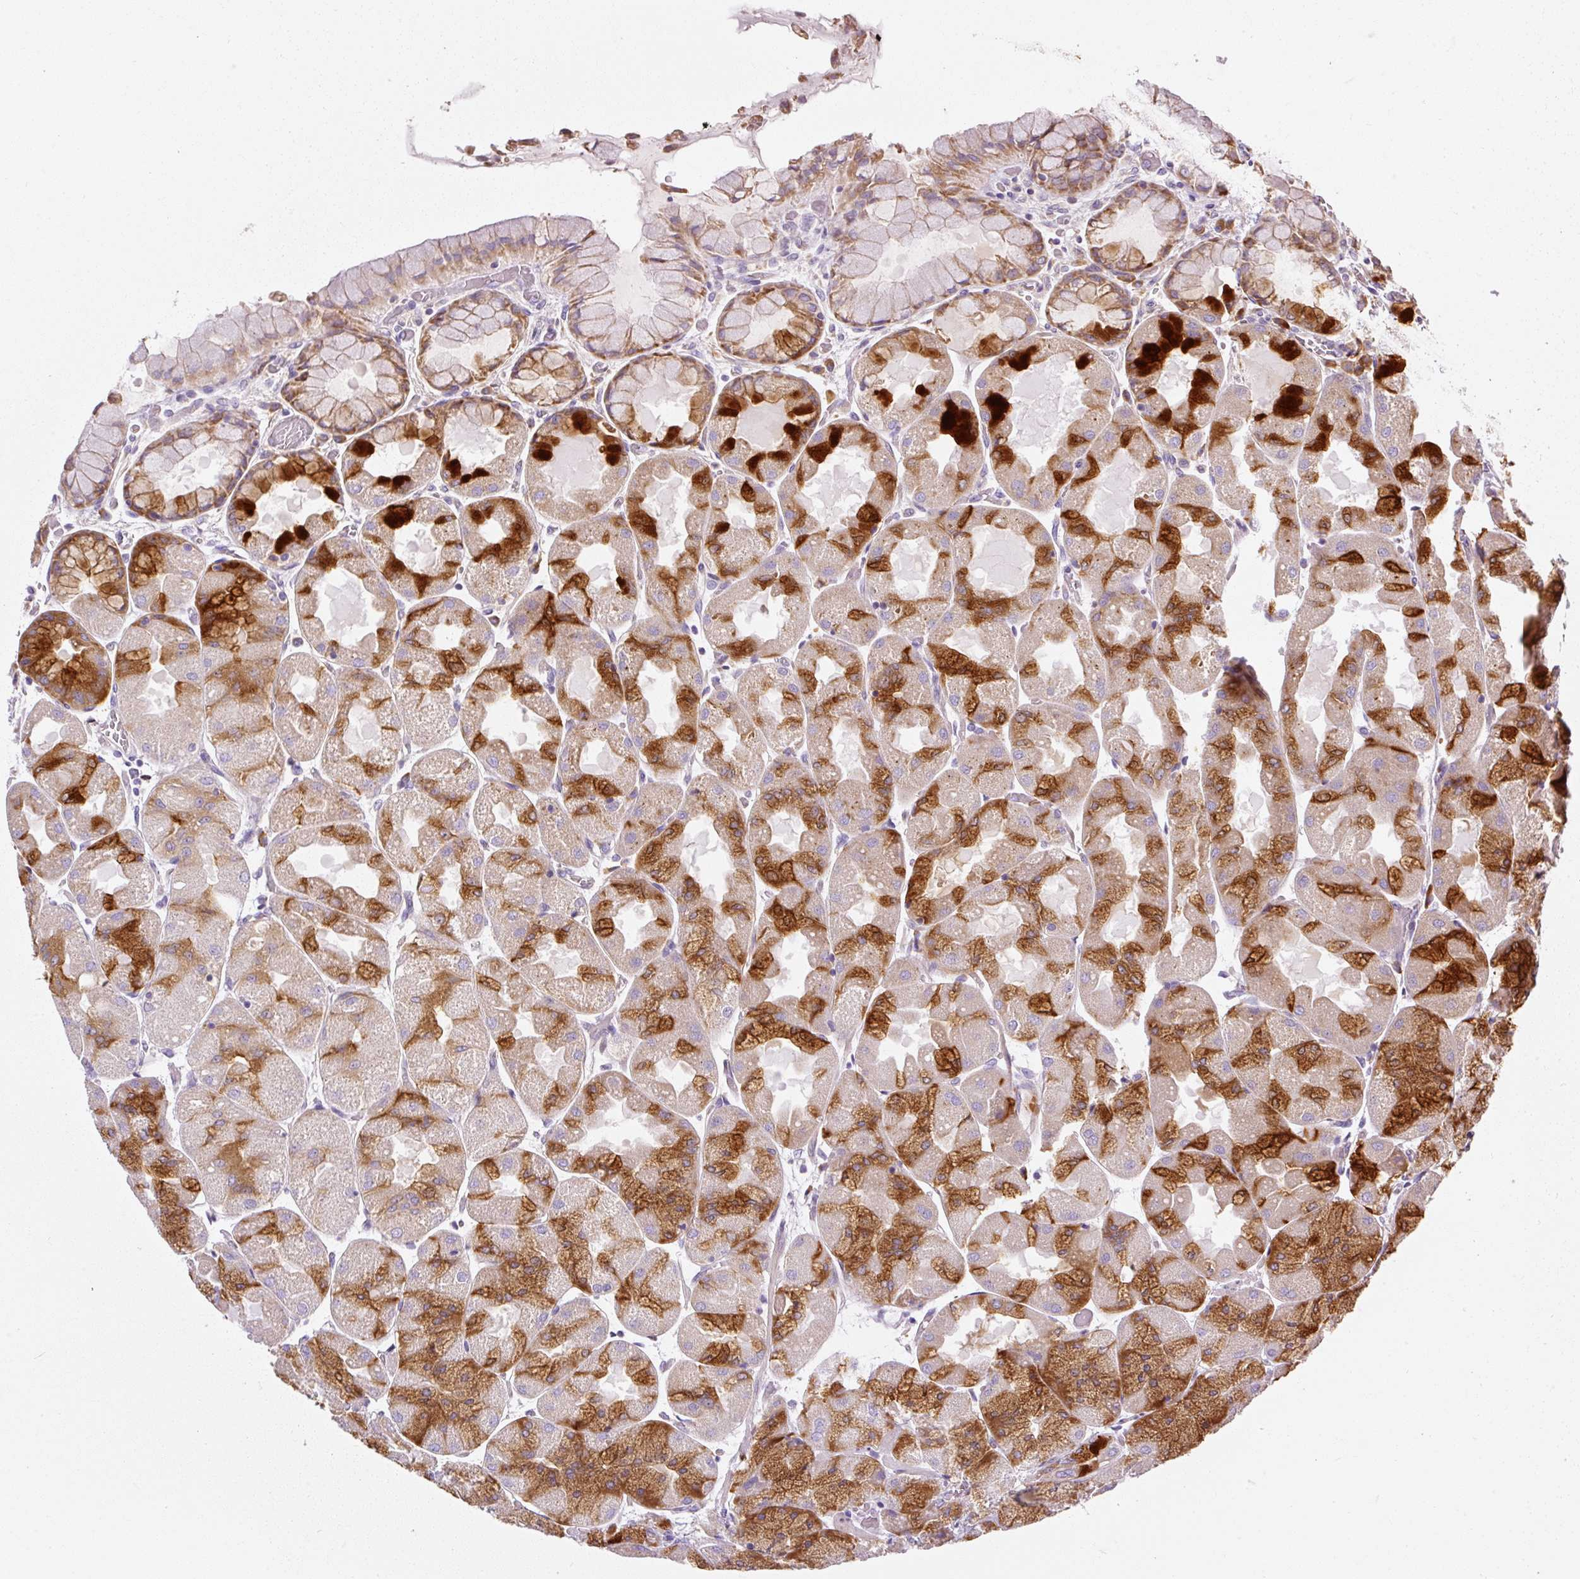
{"staining": {"intensity": "strong", "quantity": "25%-75%", "location": "cytoplasmic/membranous"}, "tissue": "stomach", "cell_type": "Glandular cells", "image_type": "normal", "snomed": [{"axis": "morphology", "description": "Normal tissue, NOS"}, {"axis": "topography", "description": "Stomach"}], "caption": "About 25%-75% of glandular cells in unremarkable human stomach reveal strong cytoplasmic/membranous protein positivity as visualized by brown immunohistochemical staining.", "gene": "RPL10A", "patient": {"sex": "female", "age": 61}}